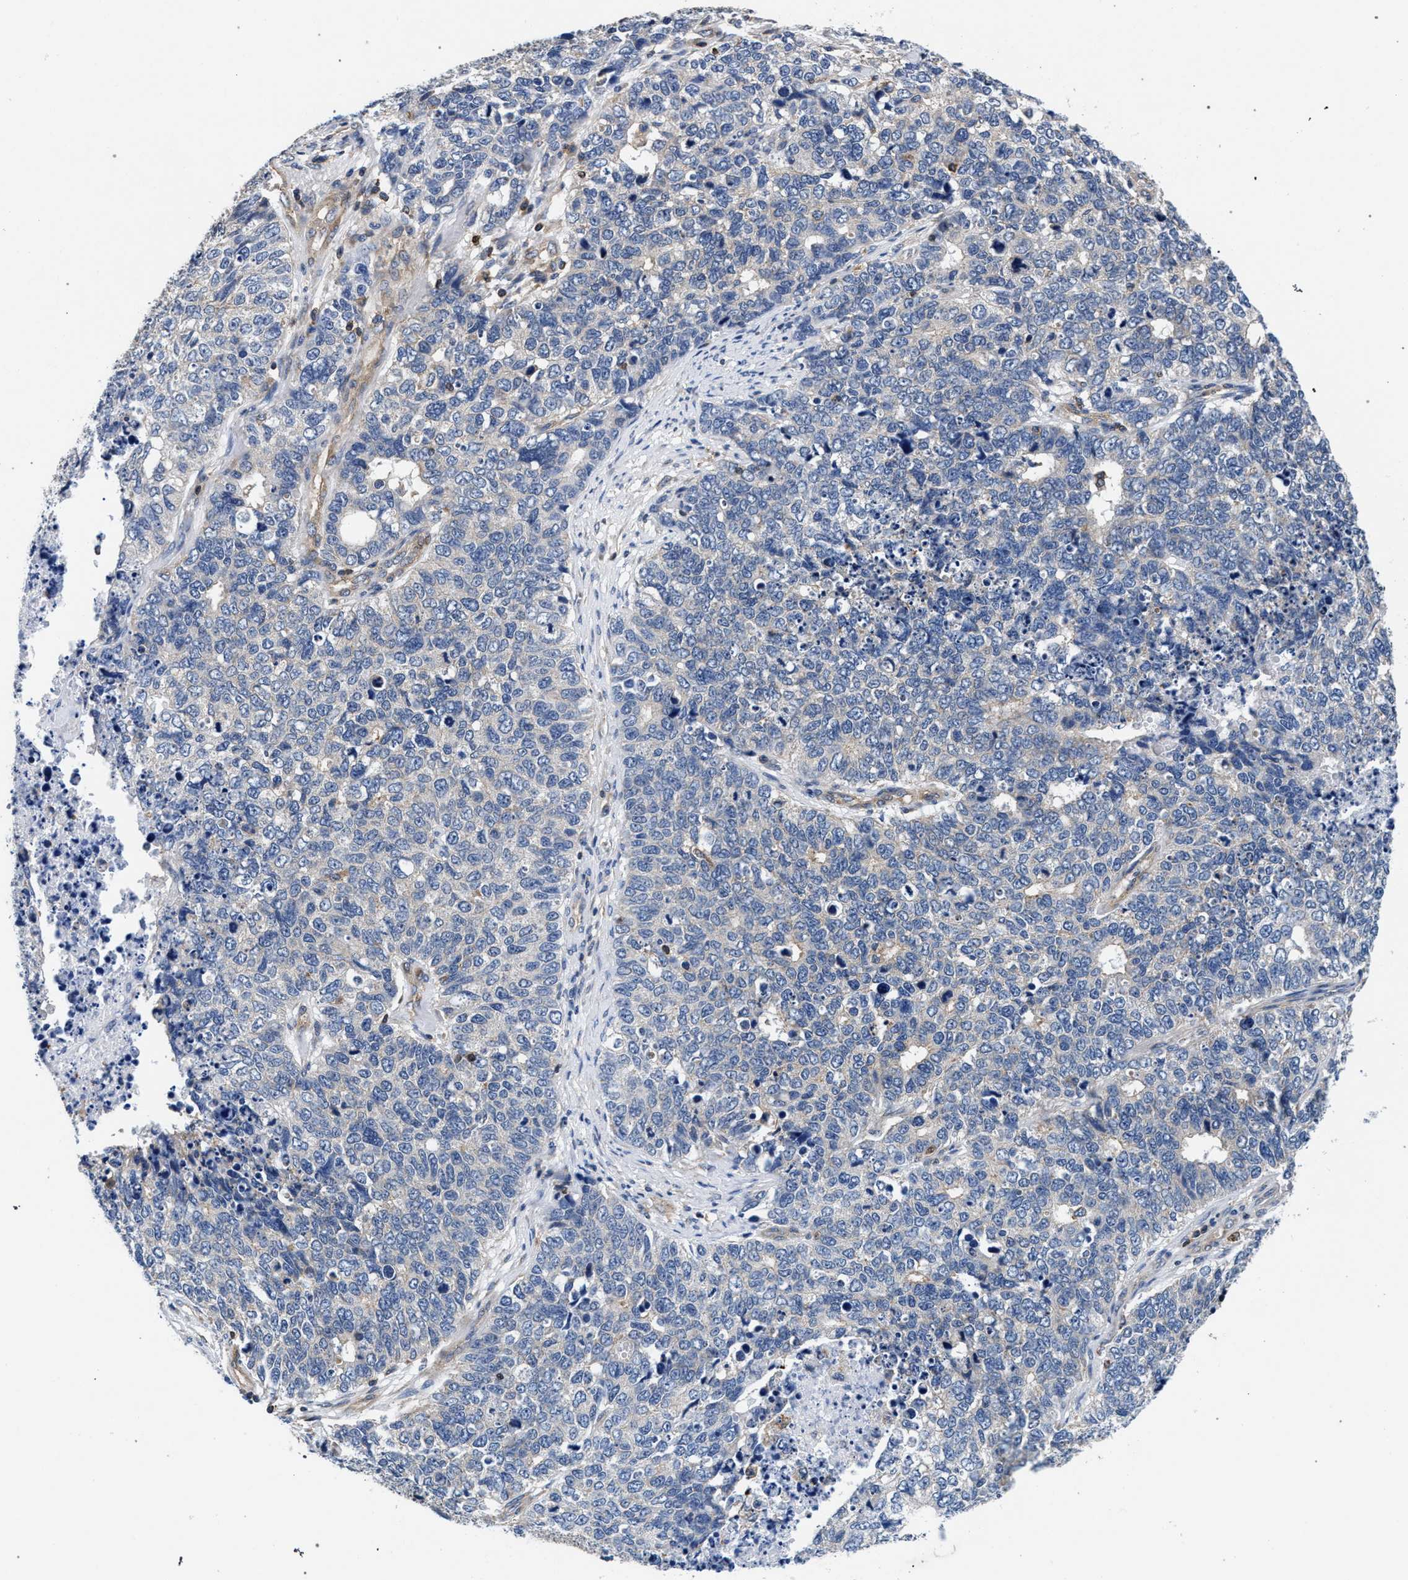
{"staining": {"intensity": "negative", "quantity": "none", "location": "none"}, "tissue": "cervical cancer", "cell_type": "Tumor cells", "image_type": "cancer", "snomed": [{"axis": "morphology", "description": "Squamous cell carcinoma, NOS"}, {"axis": "topography", "description": "Cervix"}], "caption": "Immunohistochemistry photomicrograph of neoplastic tissue: human cervical cancer stained with DAB (3,3'-diaminobenzidine) exhibits no significant protein positivity in tumor cells.", "gene": "LASP1", "patient": {"sex": "female", "age": 63}}